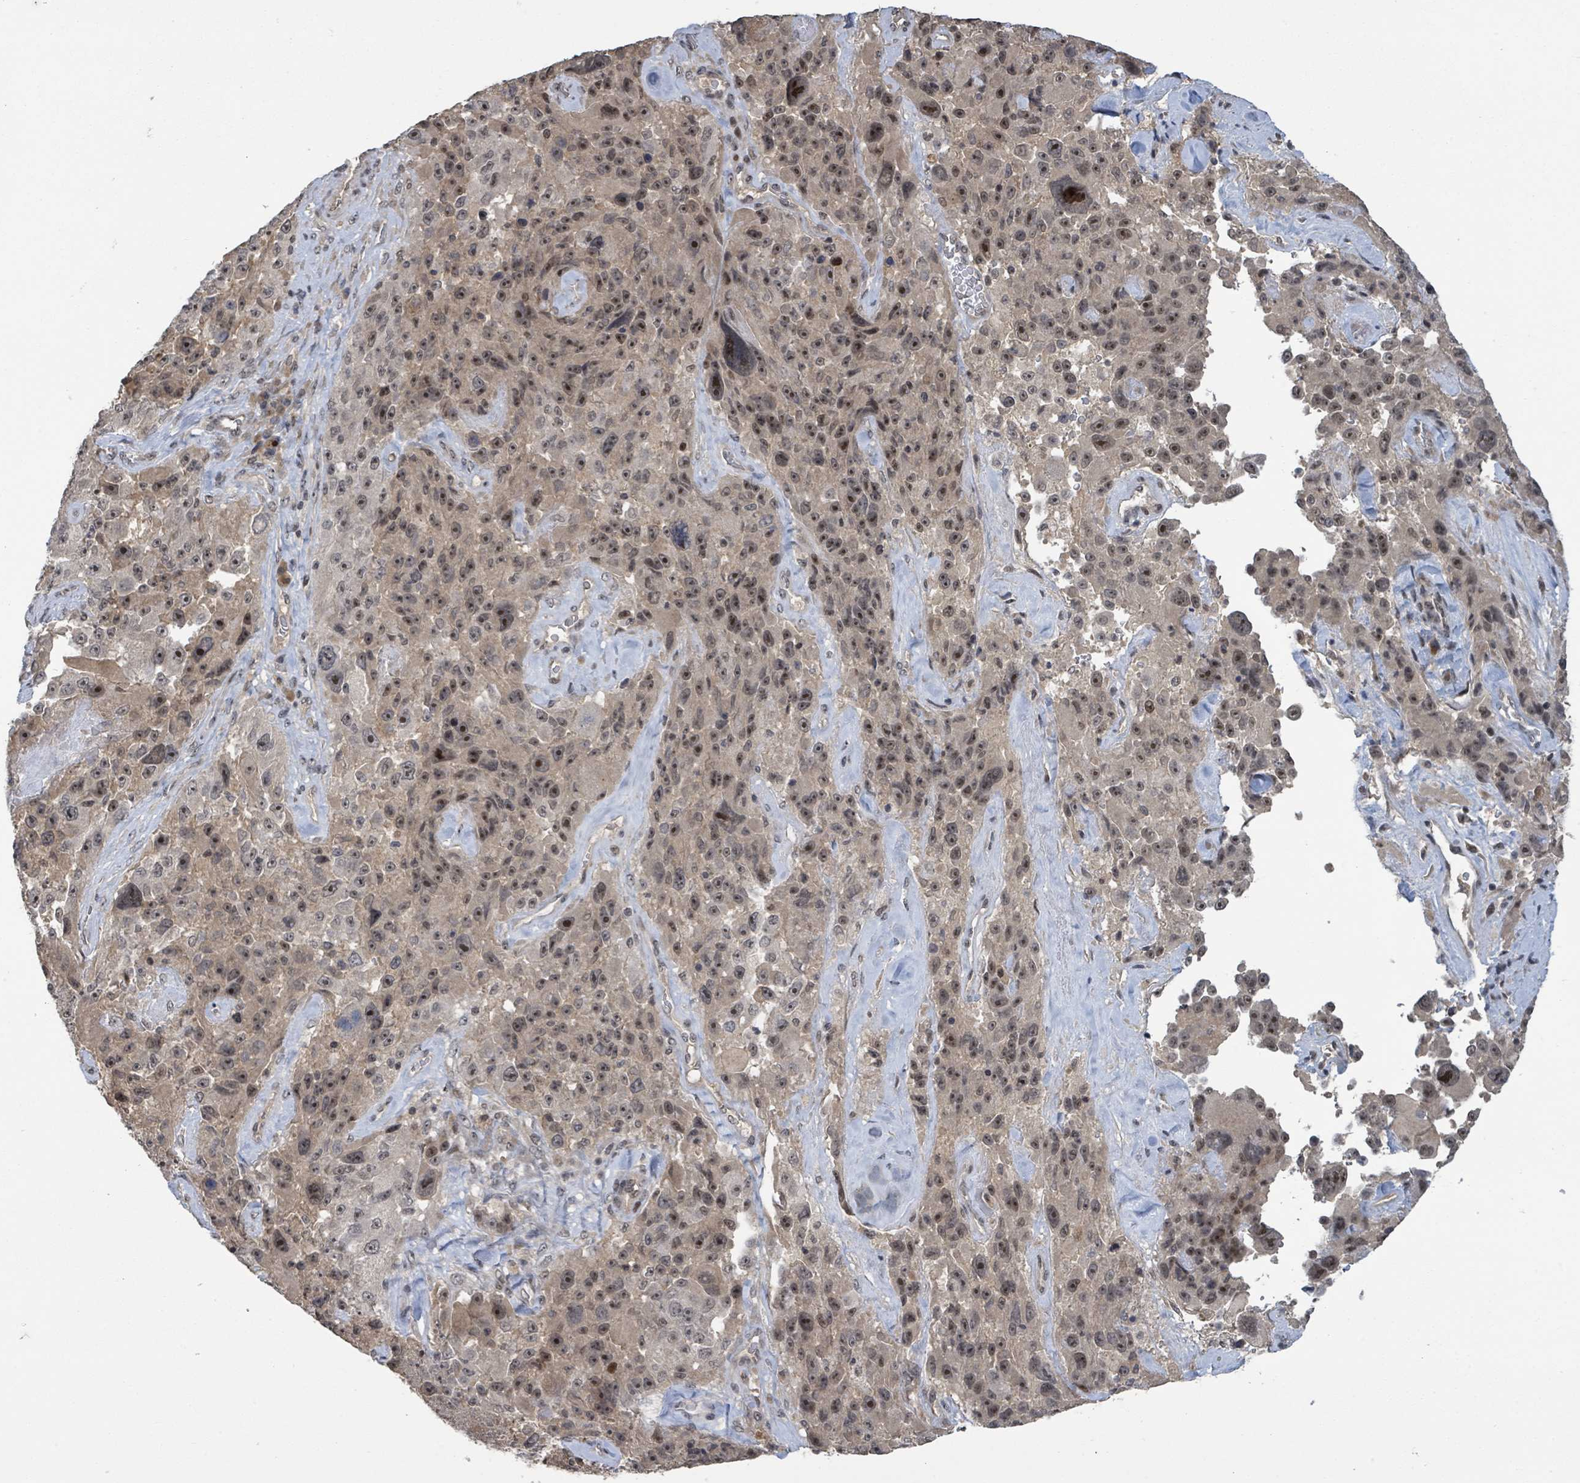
{"staining": {"intensity": "moderate", "quantity": ">75%", "location": "nuclear"}, "tissue": "melanoma", "cell_type": "Tumor cells", "image_type": "cancer", "snomed": [{"axis": "morphology", "description": "Malignant melanoma, Metastatic site"}, {"axis": "topography", "description": "Lymph node"}], "caption": "A histopathology image of melanoma stained for a protein reveals moderate nuclear brown staining in tumor cells.", "gene": "ZBTB14", "patient": {"sex": "male", "age": 62}}